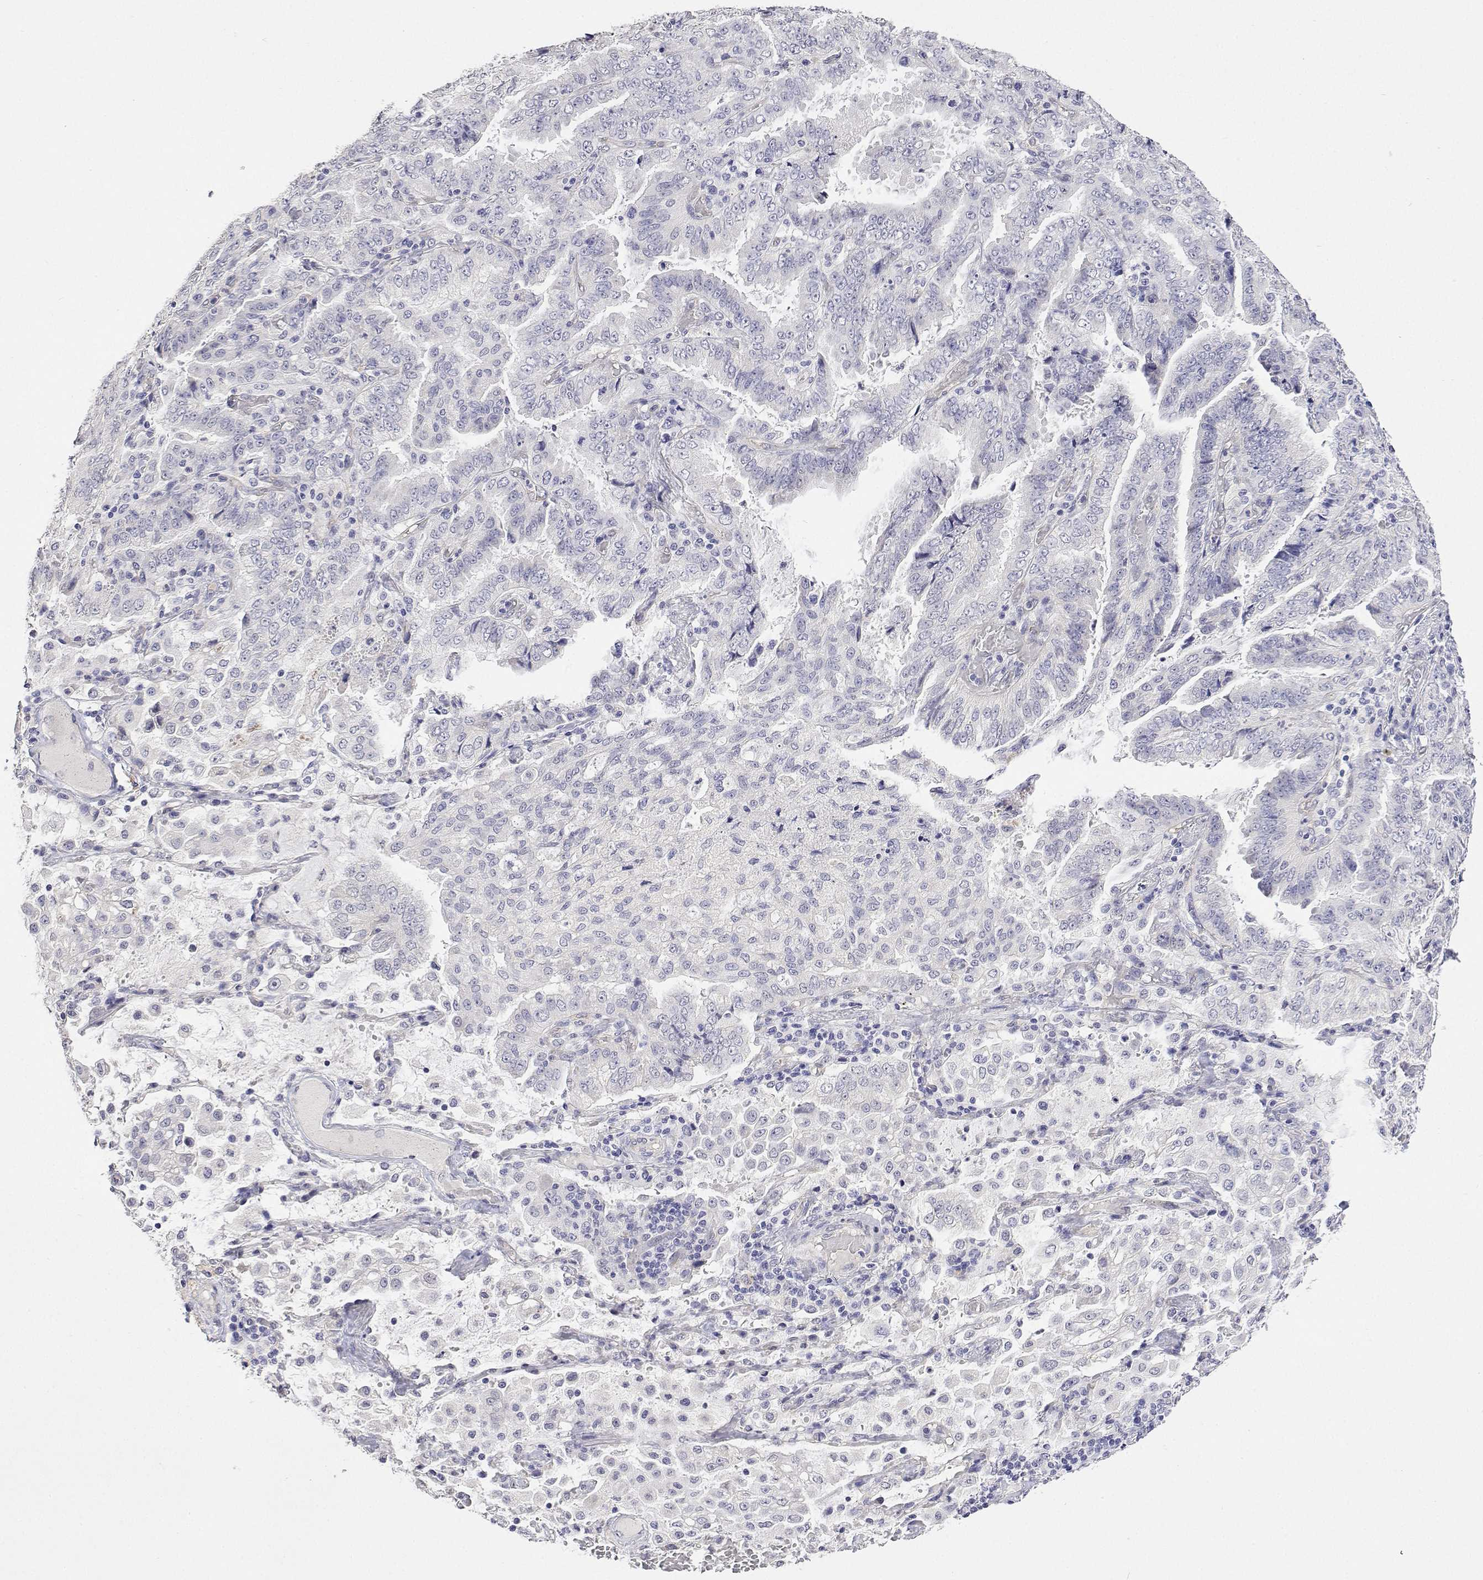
{"staining": {"intensity": "negative", "quantity": "none", "location": "none"}, "tissue": "lung cancer", "cell_type": "Tumor cells", "image_type": "cancer", "snomed": [{"axis": "morphology", "description": "Aneuploidy"}, {"axis": "morphology", "description": "Adenocarcinoma, NOS"}, {"axis": "morphology", "description": "Adenocarcinoma, metastatic, NOS"}, {"axis": "topography", "description": "Lymph node"}, {"axis": "topography", "description": "Lung"}], "caption": "Immunohistochemistry photomicrograph of lung cancer (metastatic adenocarcinoma) stained for a protein (brown), which shows no expression in tumor cells.", "gene": "PLCB1", "patient": {"sex": "female", "age": 48}}